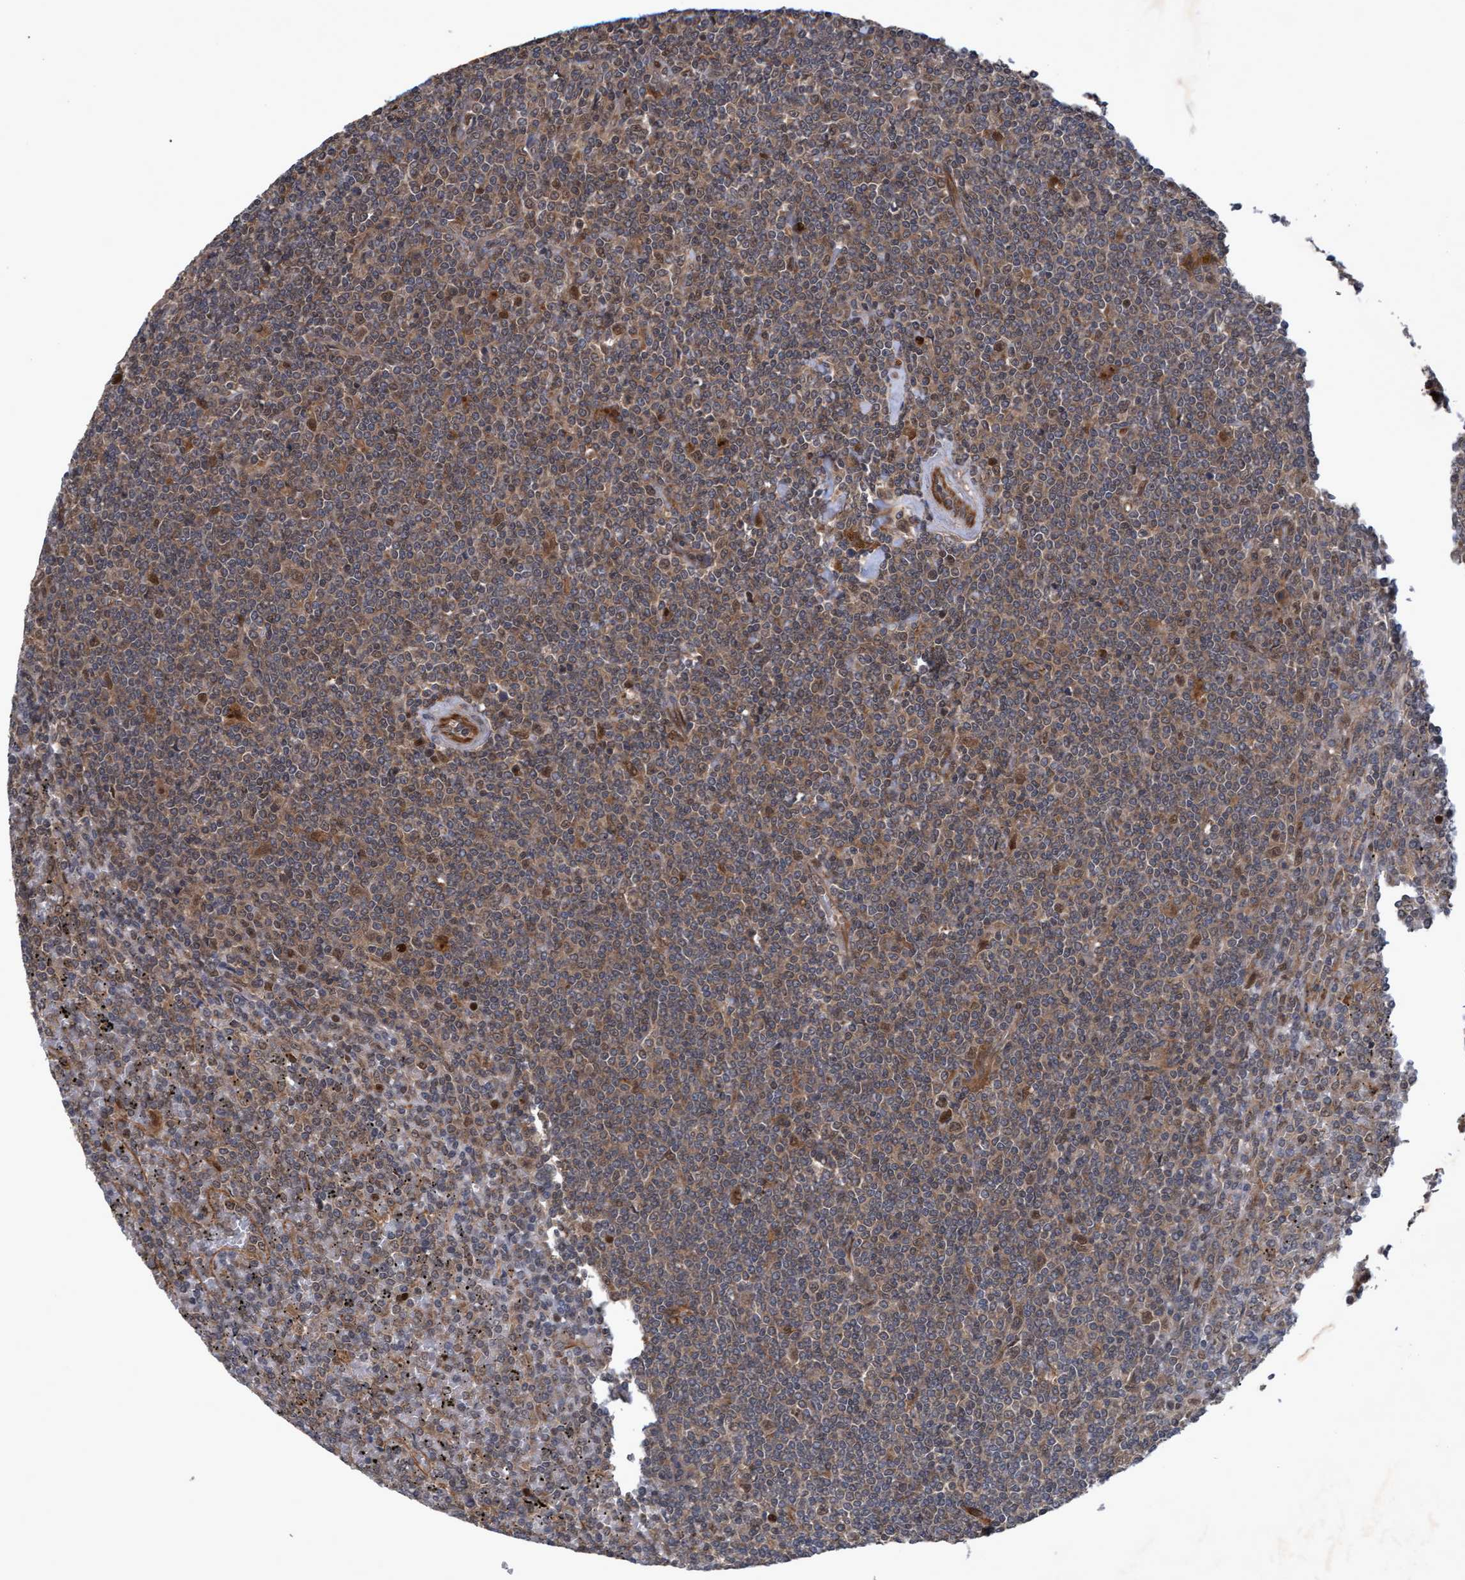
{"staining": {"intensity": "moderate", "quantity": ">75%", "location": "cytoplasmic/membranous,nuclear"}, "tissue": "lymphoma", "cell_type": "Tumor cells", "image_type": "cancer", "snomed": [{"axis": "morphology", "description": "Malignant lymphoma, non-Hodgkin's type, Low grade"}, {"axis": "topography", "description": "Spleen"}], "caption": "A brown stain labels moderate cytoplasmic/membranous and nuclear positivity of a protein in human malignant lymphoma, non-Hodgkin's type (low-grade) tumor cells.", "gene": "PSMB6", "patient": {"sex": "female", "age": 19}}